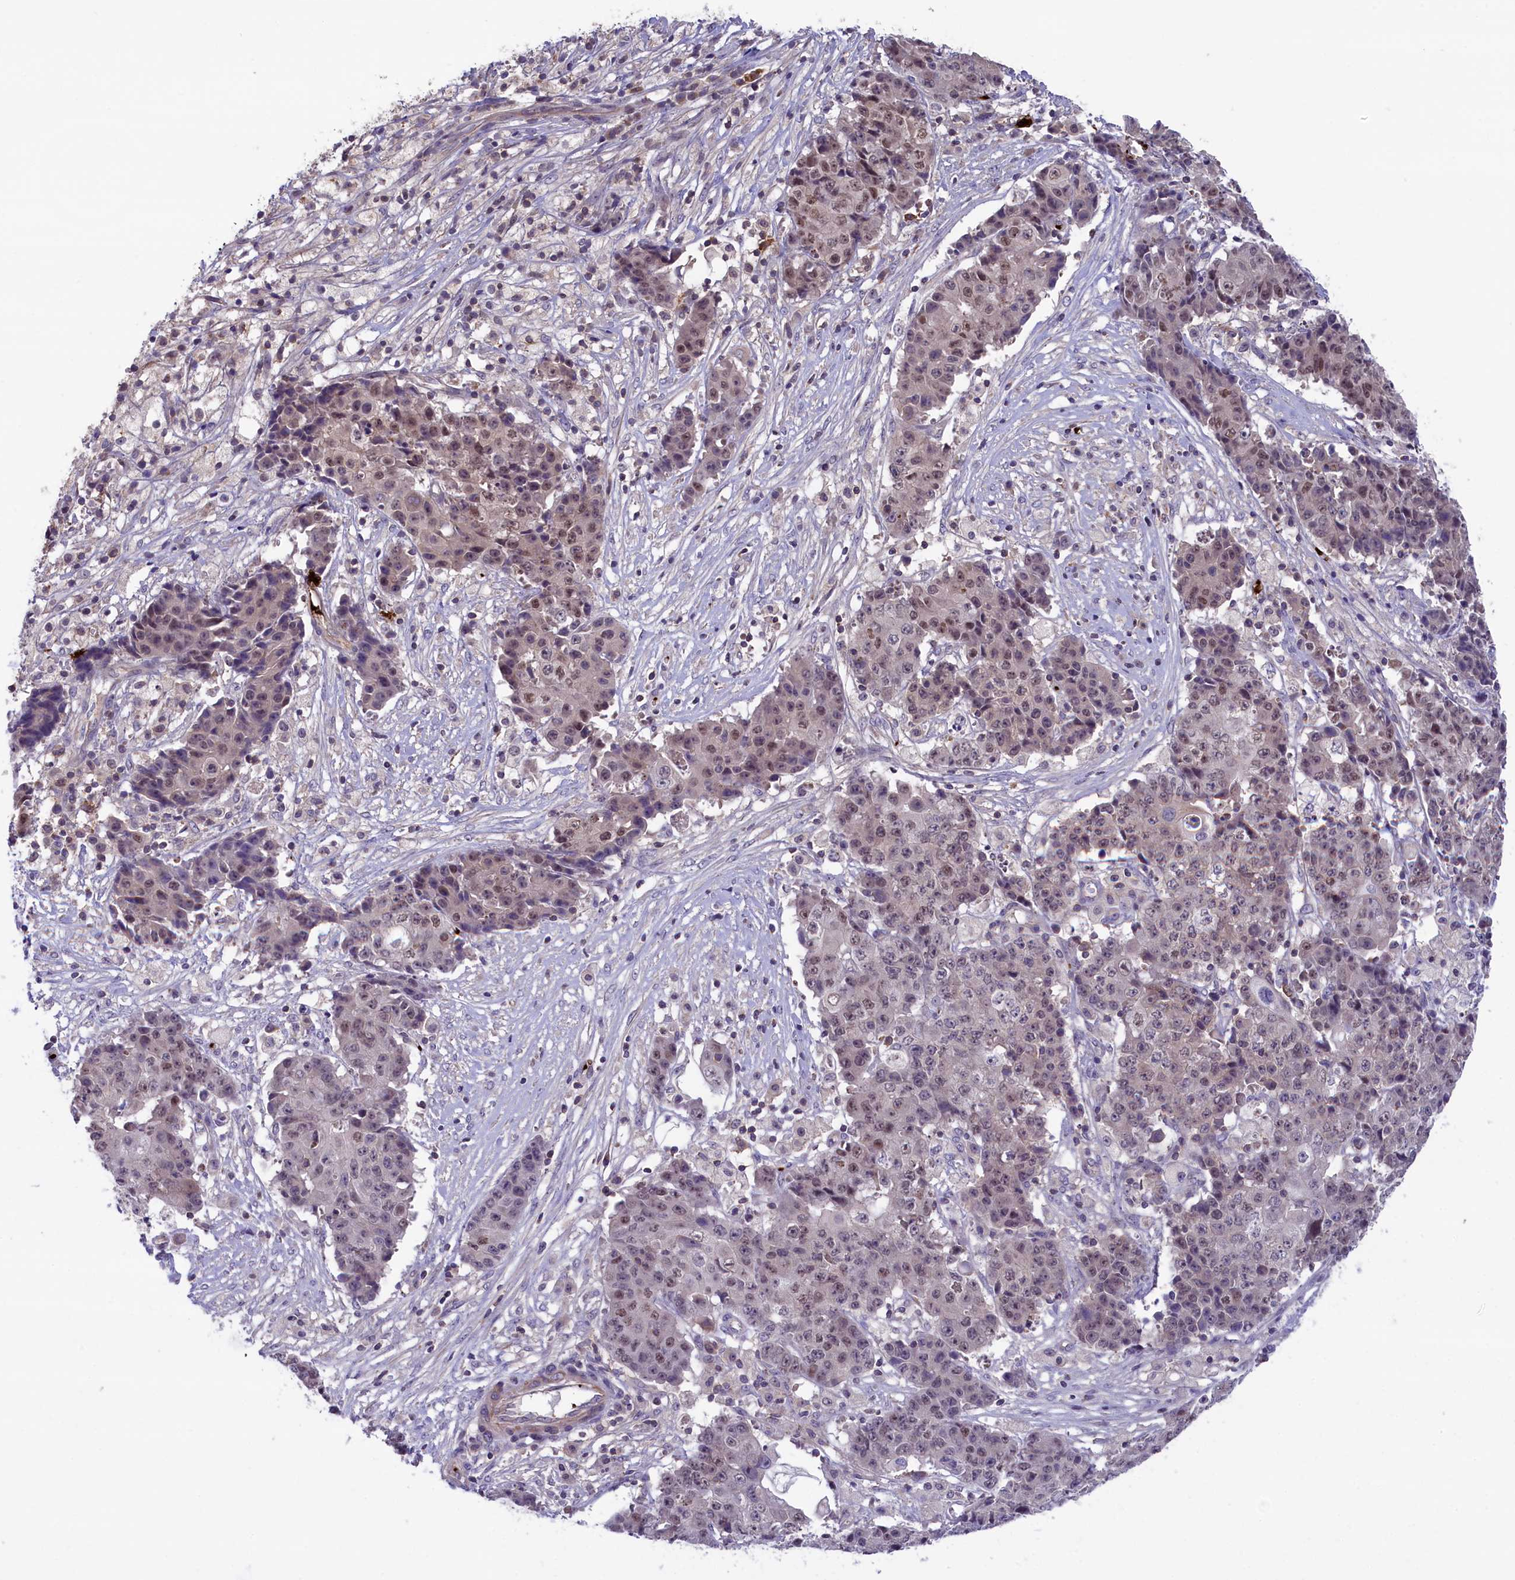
{"staining": {"intensity": "weak", "quantity": "25%-75%", "location": "nuclear"}, "tissue": "ovarian cancer", "cell_type": "Tumor cells", "image_type": "cancer", "snomed": [{"axis": "morphology", "description": "Carcinoma, endometroid"}, {"axis": "topography", "description": "Ovary"}], "caption": "Immunohistochemistry (IHC) (DAB) staining of human endometroid carcinoma (ovarian) displays weak nuclear protein positivity in about 25%-75% of tumor cells.", "gene": "HEATR3", "patient": {"sex": "female", "age": 42}}